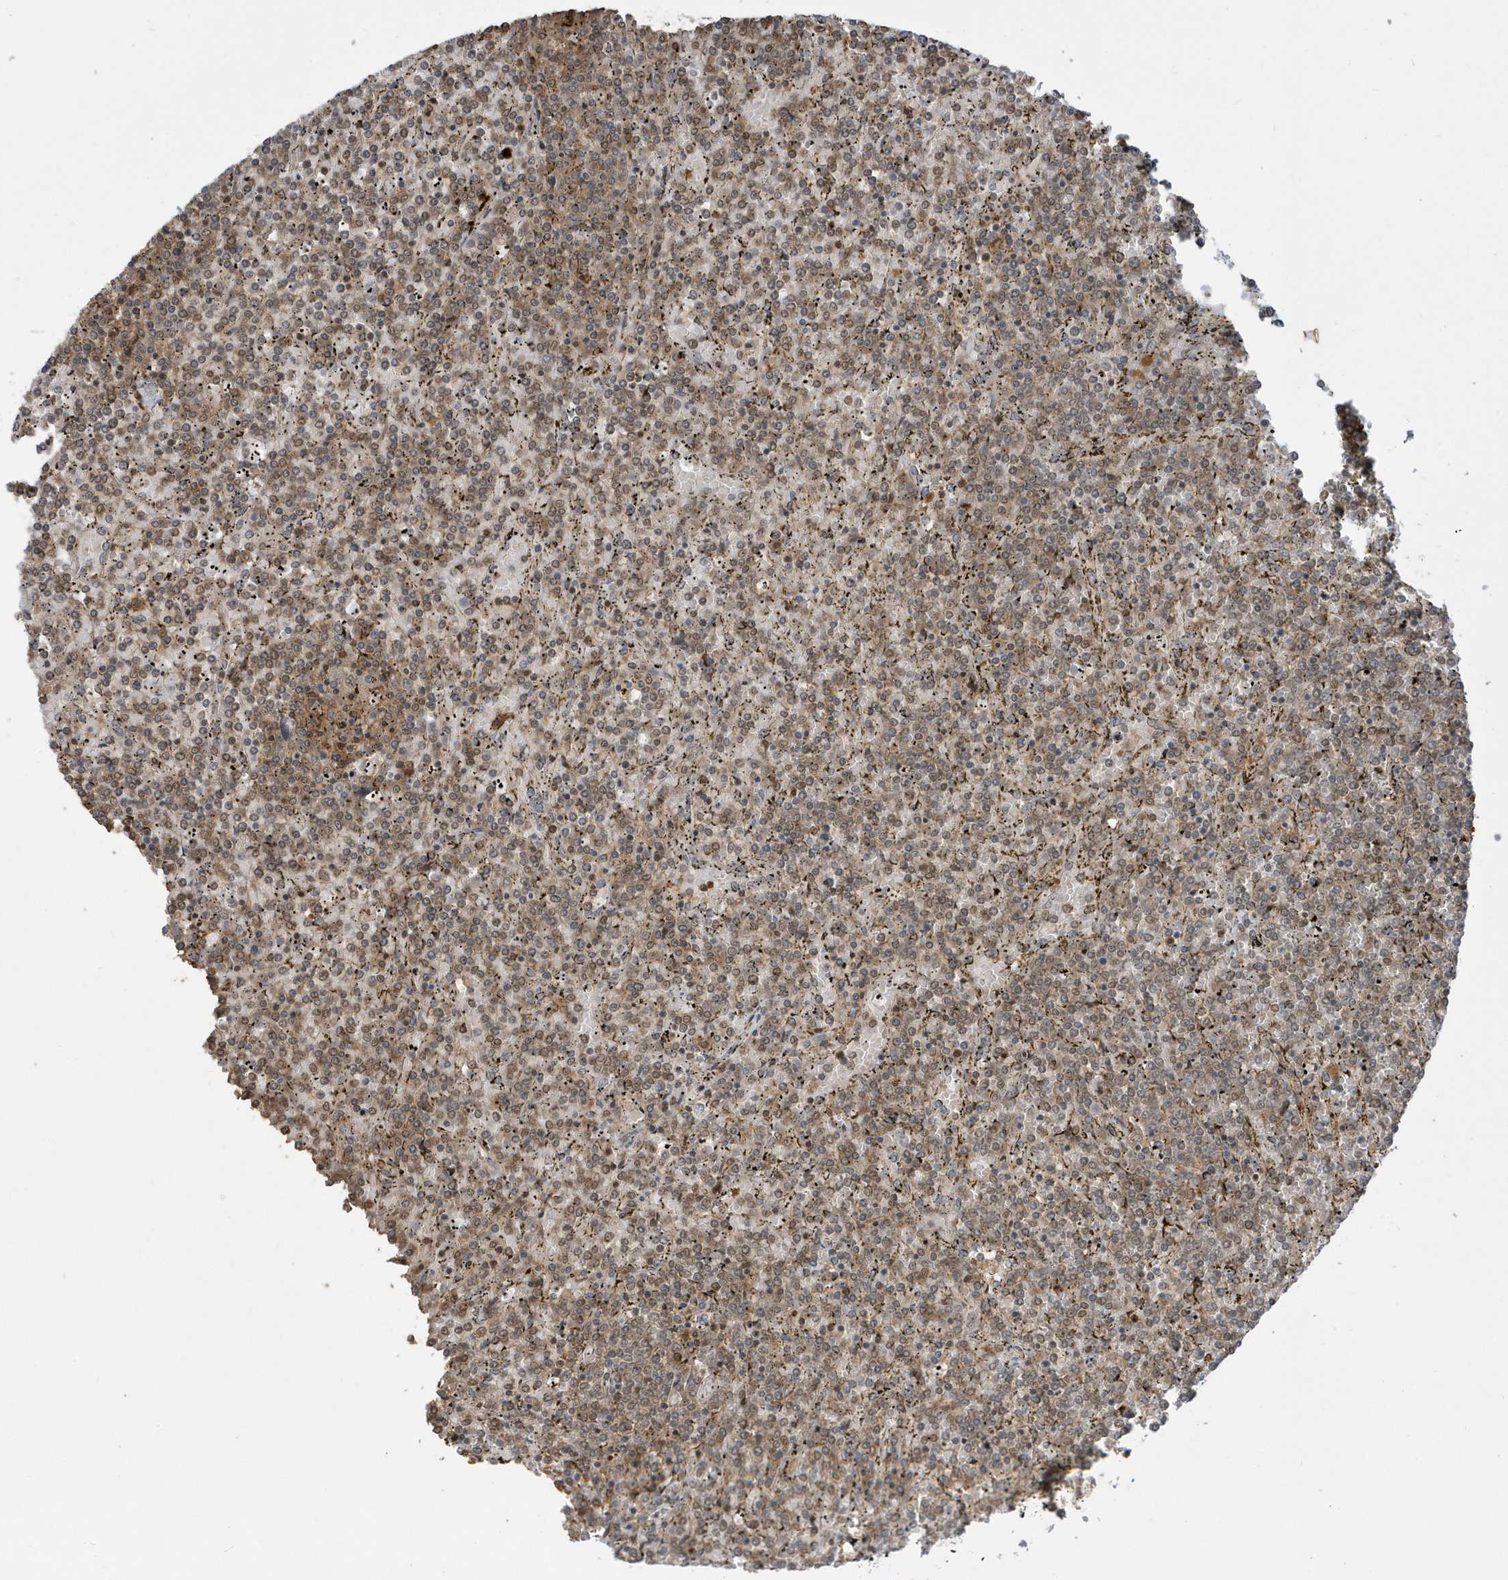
{"staining": {"intensity": "weak", "quantity": "25%-75%", "location": "cytoplasmic/membranous,nuclear"}, "tissue": "lymphoma", "cell_type": "Tumor cells", "image_type": "cancer", "snomed": [{"axis": "morphology", "description": "Malignant lymphoma, non-Hodgkin's type, Low grade"}, {"axis": "topography", "description": "Spleen"}], "caption": "Weak cytoplasmic/membranous and nuclear positivity for a protein is identified in approximately 25%-75% of tumor cells of lymphoma using immunohistochemistry (IHC).", "gene": "PPP1R7", "patient": {"sex": "female", "age": 19}}